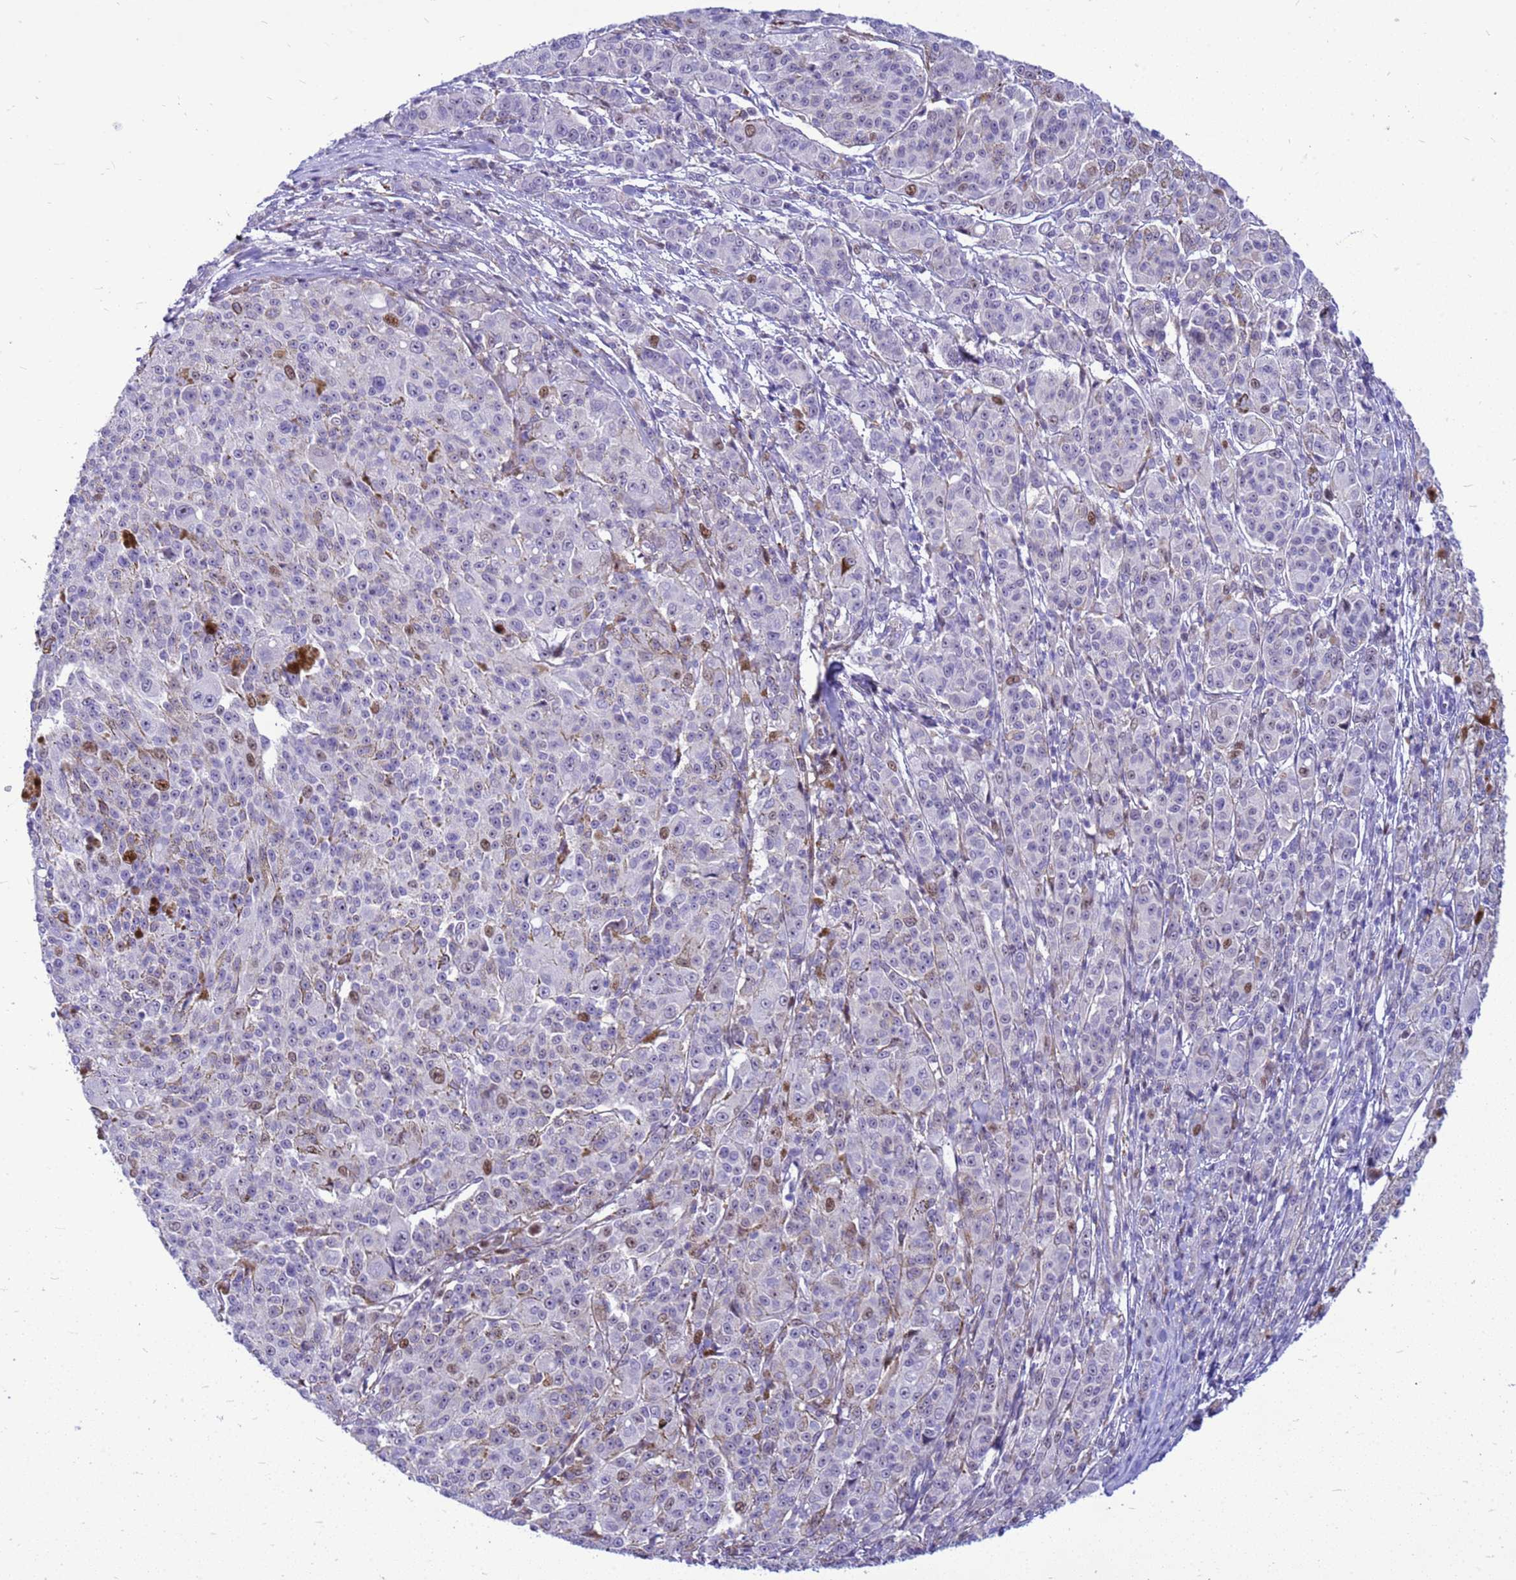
{"staining": {"intensity": "moderate", "quantity": "<25%", "location": "nuclear"}, "tissue": "melanoma", "cell_type": "Tumor cells", "image_type": "cancer", "snomed": [{"axis": "morphology", "description": "Malignant melanoma, NOS"}, {"axis": "topography", "description": "Skin"}], "caption": "Protein expression analysis of melanoma demonstrates moderate nuclear positivity in about <25% of tumor cells. (DAB IHC with brightfield microscopy, high magnification).", "gene": "ADAMTS7", "patient": {"sex": "female", "age": 52}}